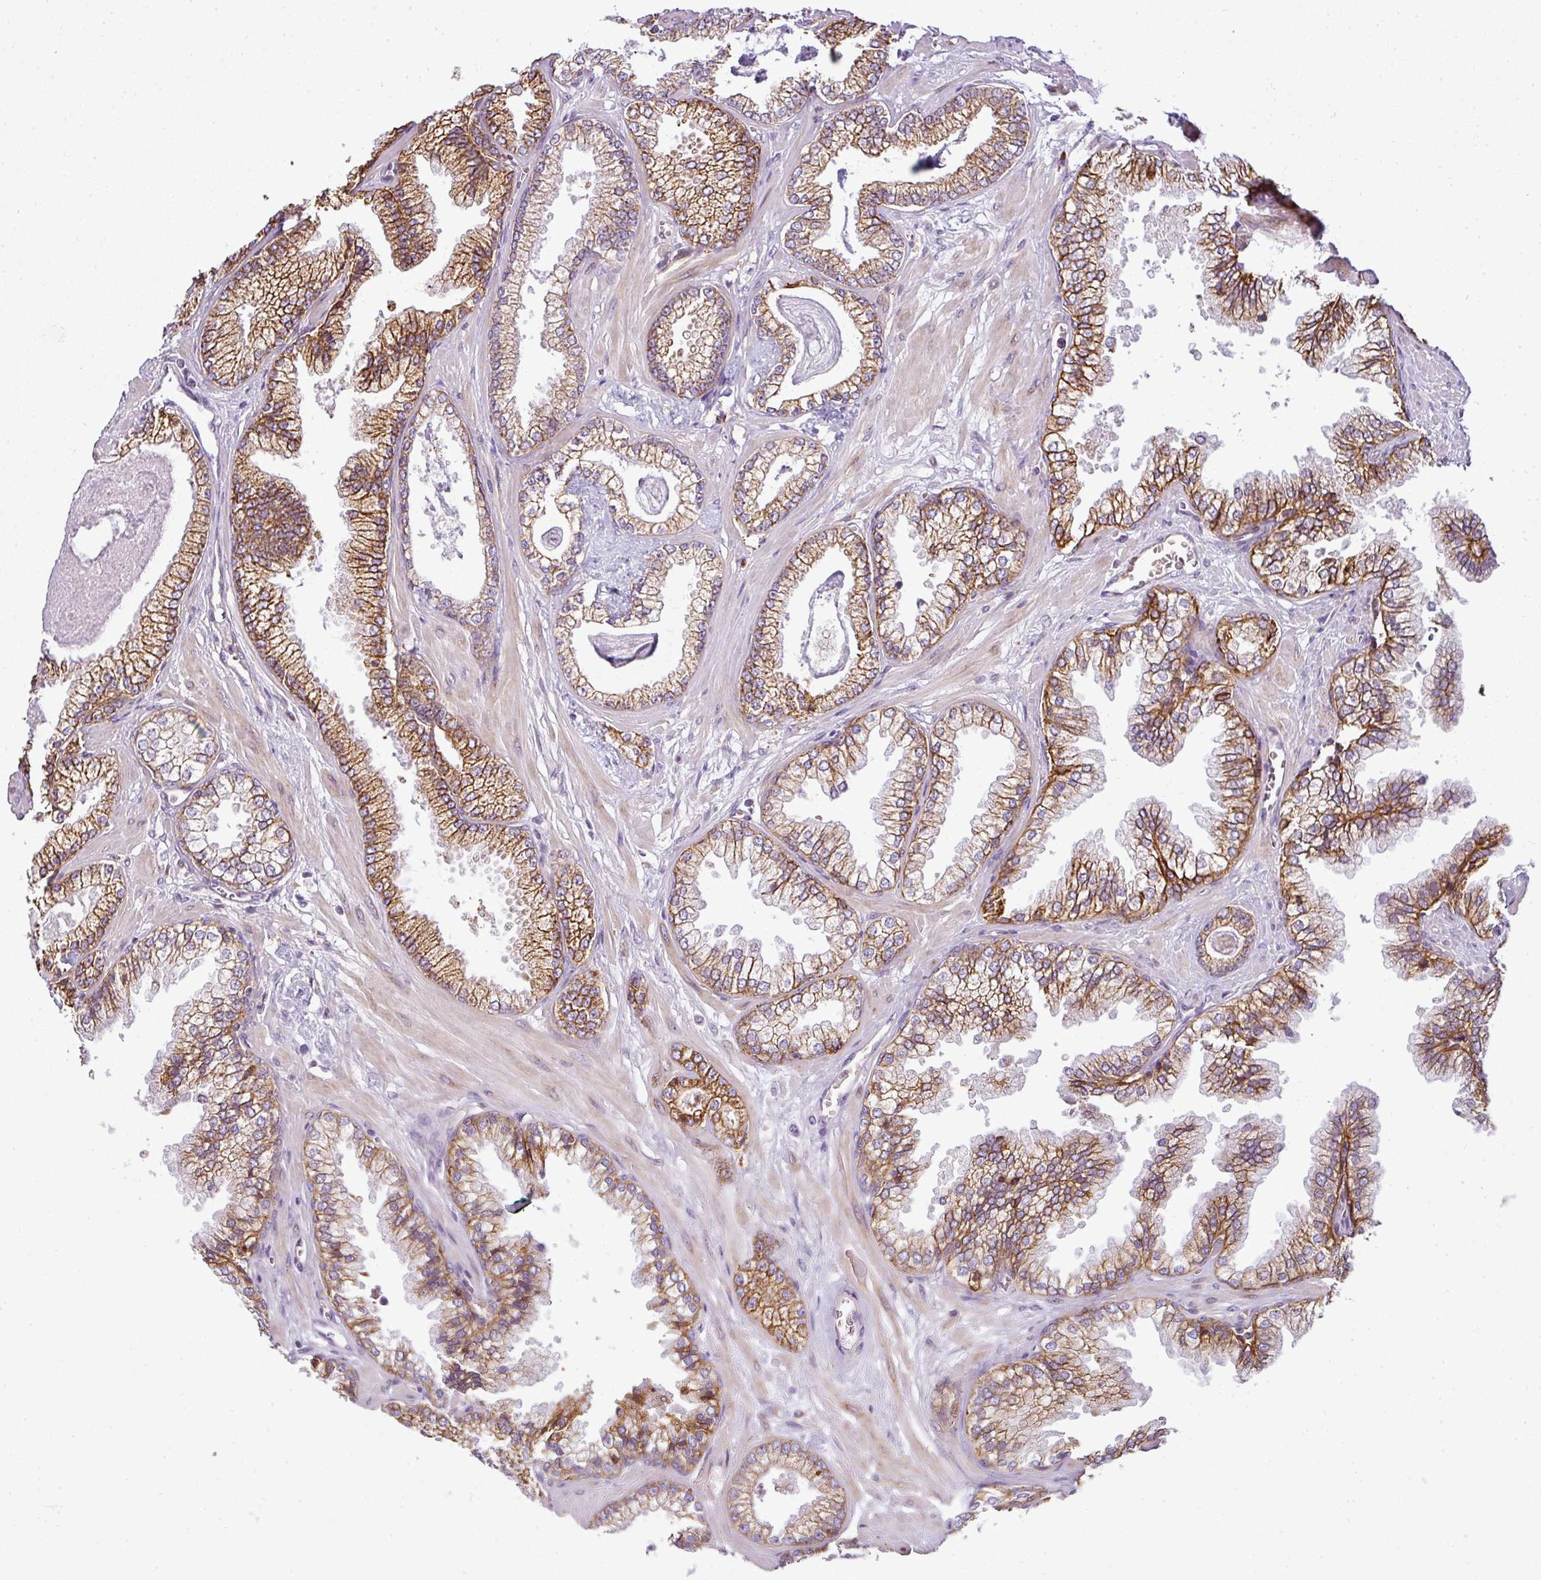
{"staining": {"intensity": "moderate", "quantity": ">75%", "location": "cytoplasmic/membranous"}, "tissue": "prostate cancer", "cell_type": "Tumor cells", "image_type": "cancer", "snomed": [{"axis": "morphology", "description": "Adenocarcinoma, Low grade"}, {"axis": "topography", "description": "Prostate"}], "caption": "Protein expression analysis of human prostate cancer (low-grade adenocarcinoma) reveals moderate cytoplasmic/membranous expression in approximately >75% of tumor cells.", "gene": "ANKRD18A", "patient": {"sex": "male", "age": 60}}